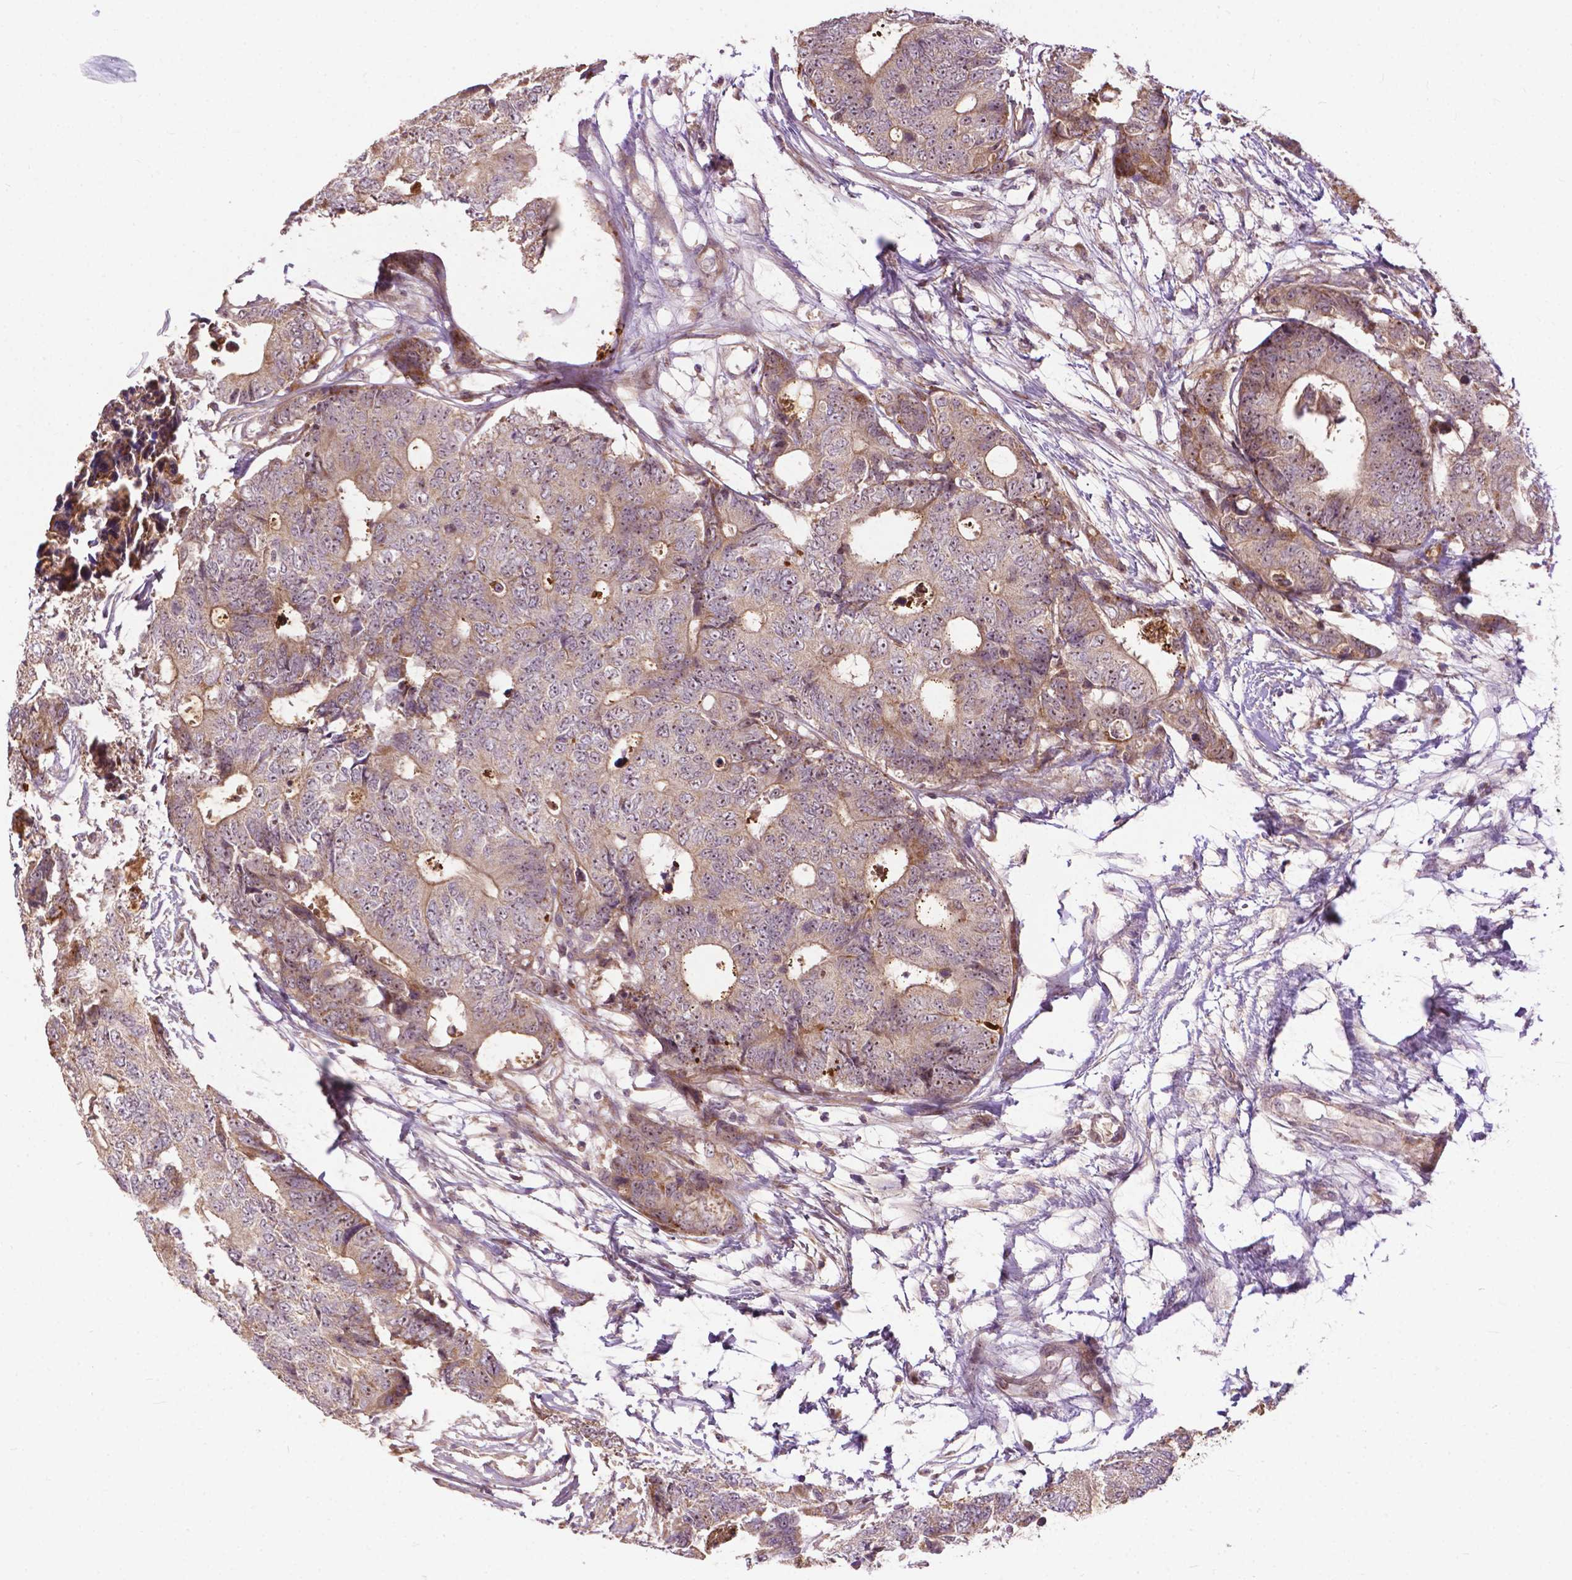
{"staining": {"intensity": "moderate", "quantity": "<25%", "location": "cytoplasmic/membranous"}, "tissue": "colorectal cancer", "cell_type": "Tumor cells", "image_type": "cancer", "snomed": [{"axis": "morphology", "description": "Adenocarcinoma, NOS"}, {"axis": "topography", "description": "Colon"}], "caption": "Immunohistochemical staining of human colorectal cancer displays moderate cytoplasmic/membranous protein positivity in approximately <25% of tumor cells.", "gene": "PARP3", "patient": {"sex": "female", "age": 48}}